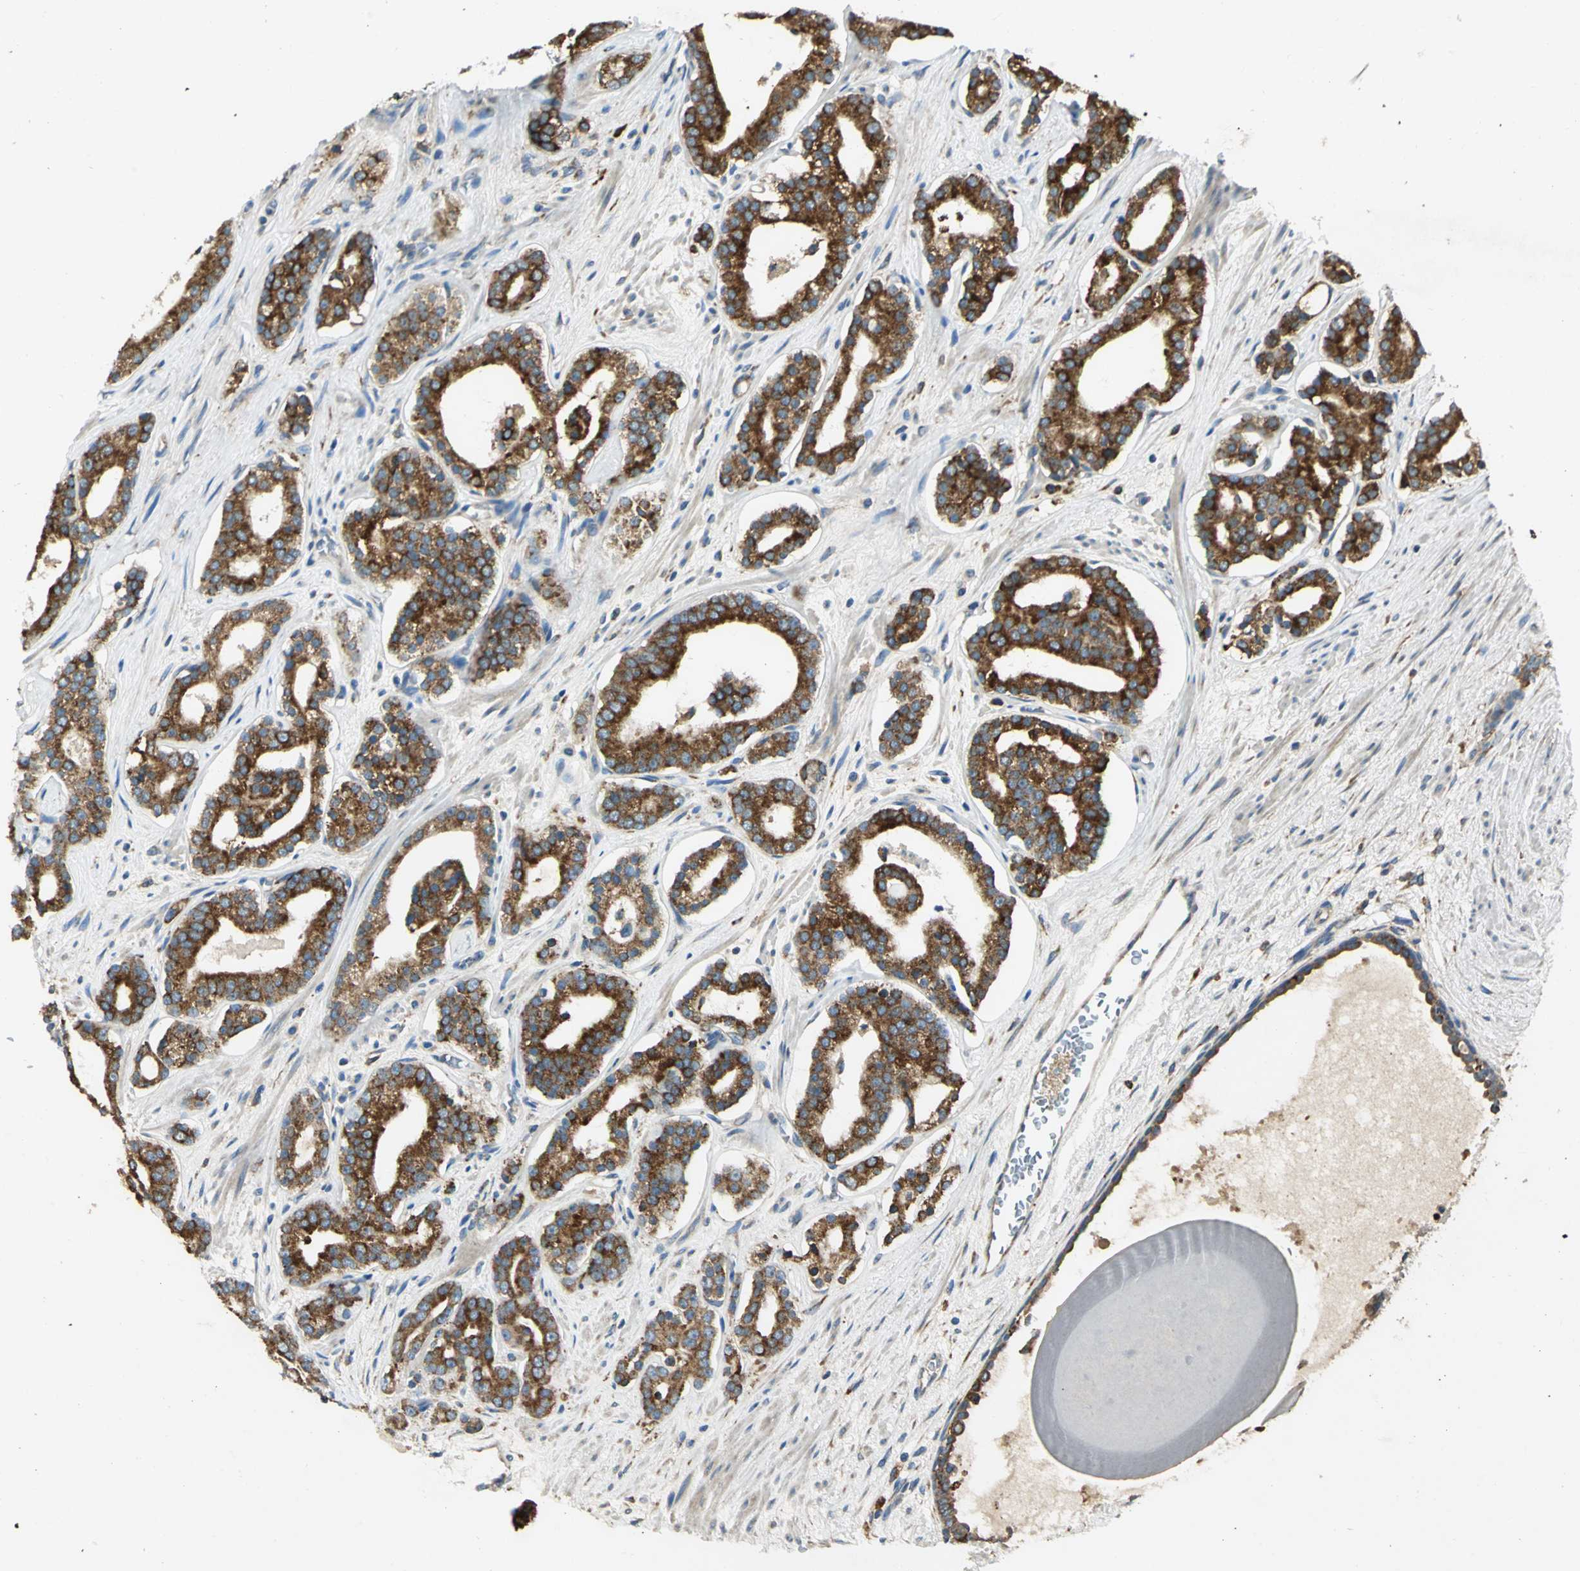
{"staining": {"intensity": "strong", "quantity": ">75%", "location": "cytoplasmic/membranous"}, "tissue": "prostate cancer", "cell_type": "Tumor cells", "image_type": "cancer", "snomed": [{"axis": "morphology", "description": "Adenocarcinoma, Low grade"}, {"axis": "topography", "description": "Prostate"}], "caption": "Adenocarcinoma (low-grade) (prostate) tissue reveals strong cytoplasmic/membranous staining in approximately >75% of tumor cells, visualized by immunohistochemistry. (Stains: DAB (3,3'-diaminobenzidine) in brown, nuclei in blue, Microscopy: brightfield microscopy at high magnification).", "gene": "PDIA4", "patient": {"sex": "male", "age": 63}}